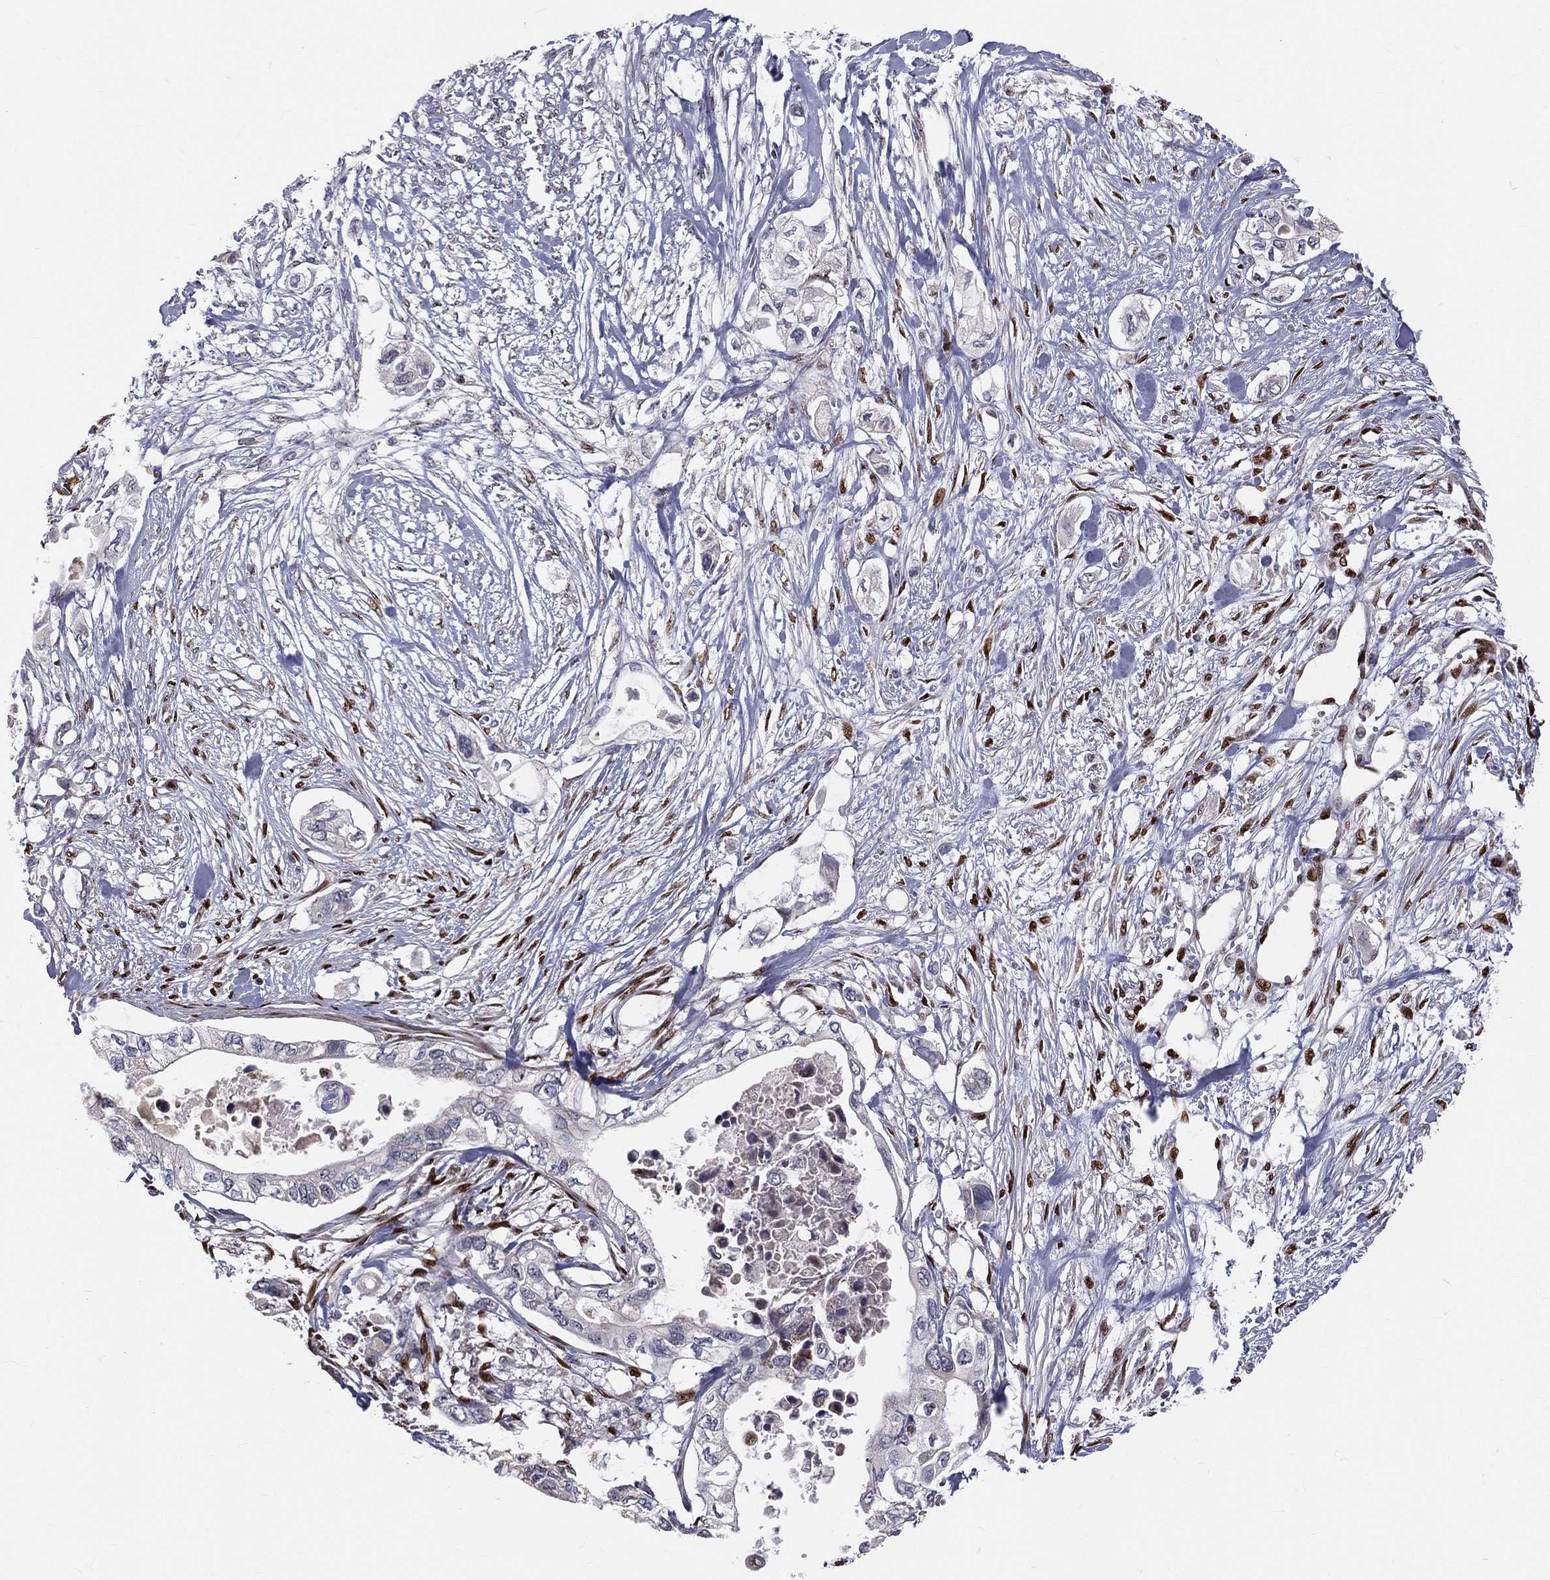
{"staining": {"intensity": "negative", "quantity": "none", "location": "none"}, "tissue": "pancreatic cancer", "cell_type": "Tumor cells", "image_type": "cancer", "snomed": [{"axis": "morphology", "description": "Adenocarcinoma, NOS"}, {"axis": "topography", "description": "Pancreas"}], "caption": "This is an IHC photomicrograph of human pancreatic cancer. There is no staining in tumor cells.", "gene": "ZEB1", "patient": {"sex": "female", "age": 63}}